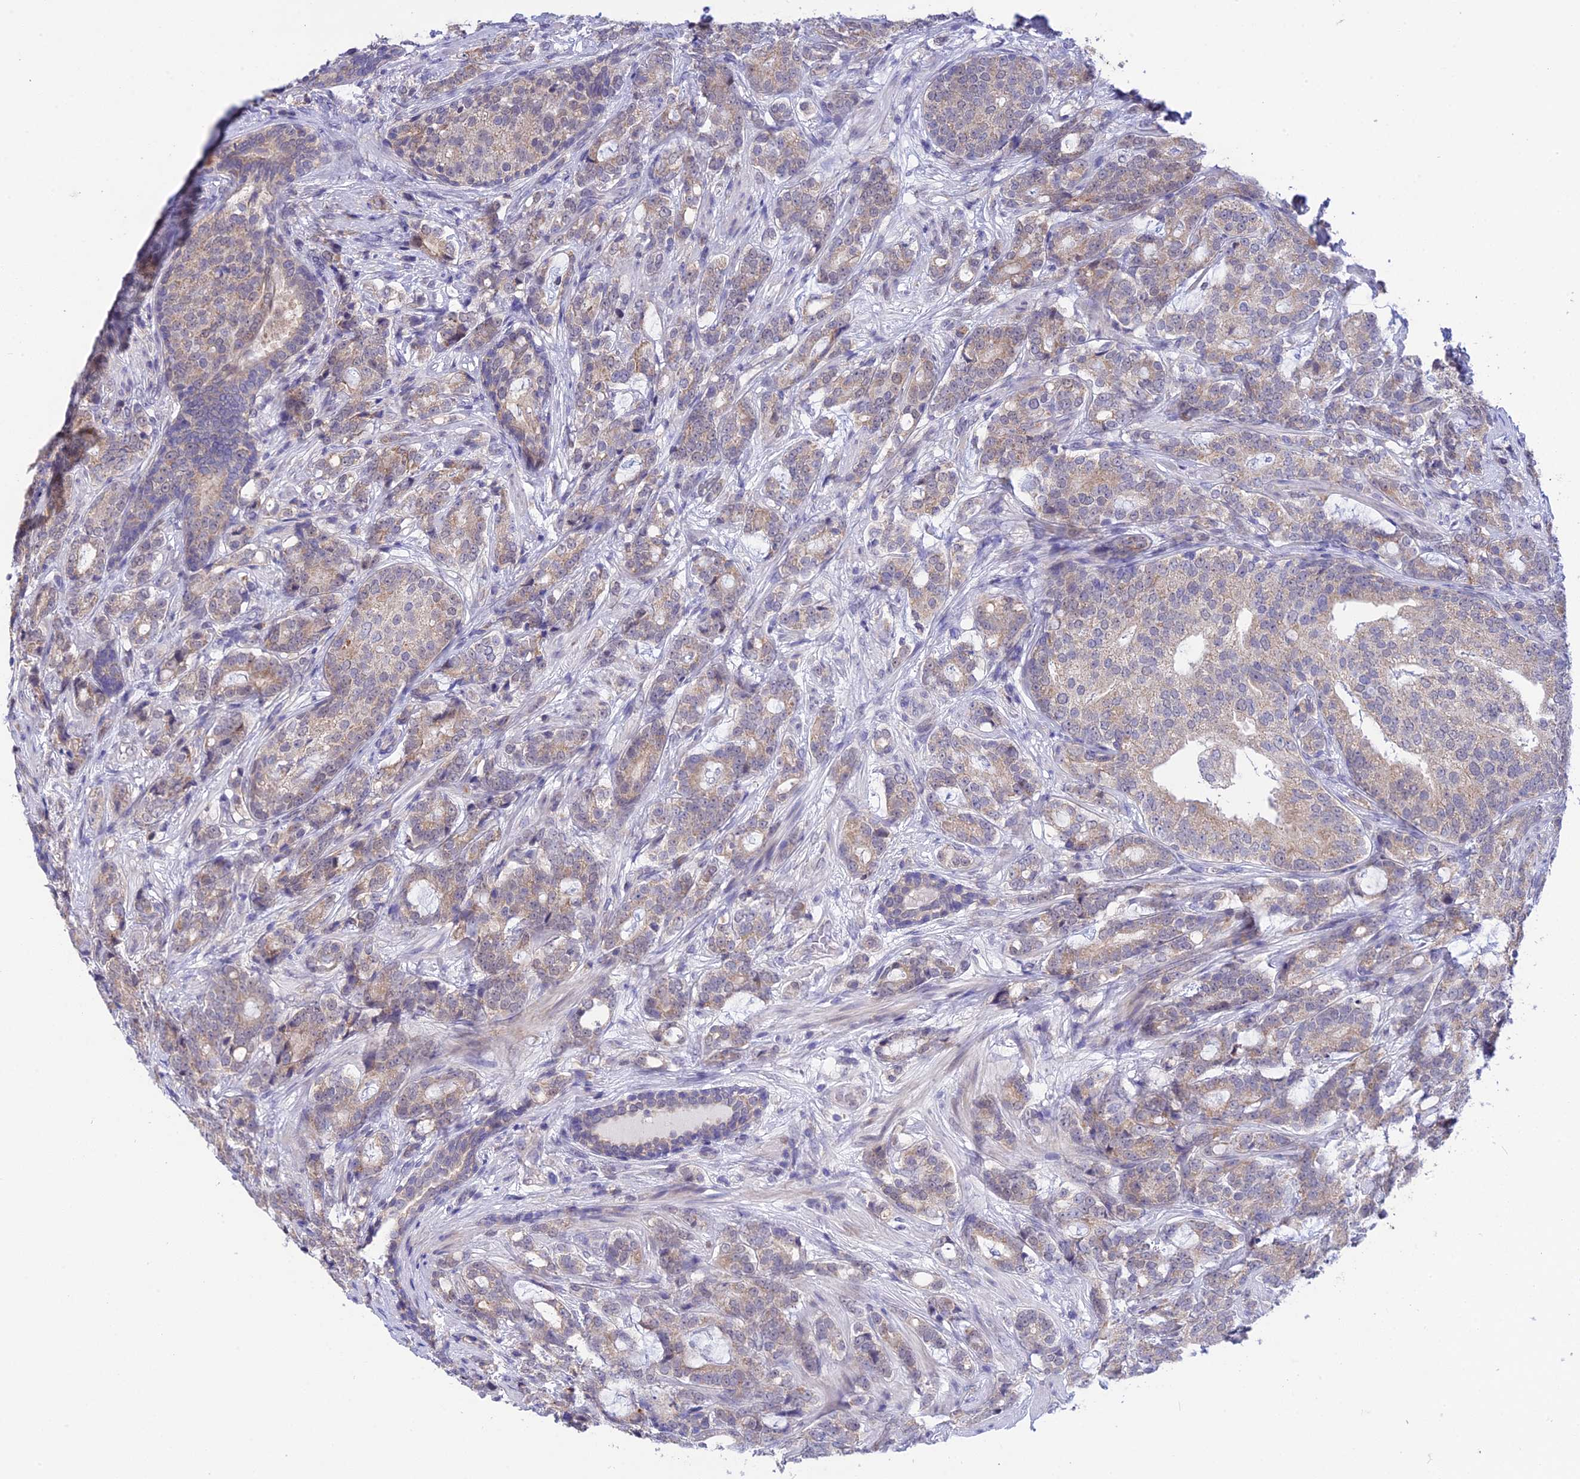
{"staining": {"intensity": "weak", "quantity": "<25%", "location": "cytoplasmic/membranous"}, "tissue": "prostate cancer", "cell_type": "Tumor cells", "image_type": "cancer", "snomed": [{"axis": "morphology", "description": "Adenocarcinoma, High grade"}, {"axis": "topography", "description": "Prostate"}], "caption": "Immunohistochemistry (IHC) of human prostate high-grade adenocarcinoma demonstrates no staining in tumor cells.", "gene": "KCTD14", "patient": {"sex": "male", "age": 67}}